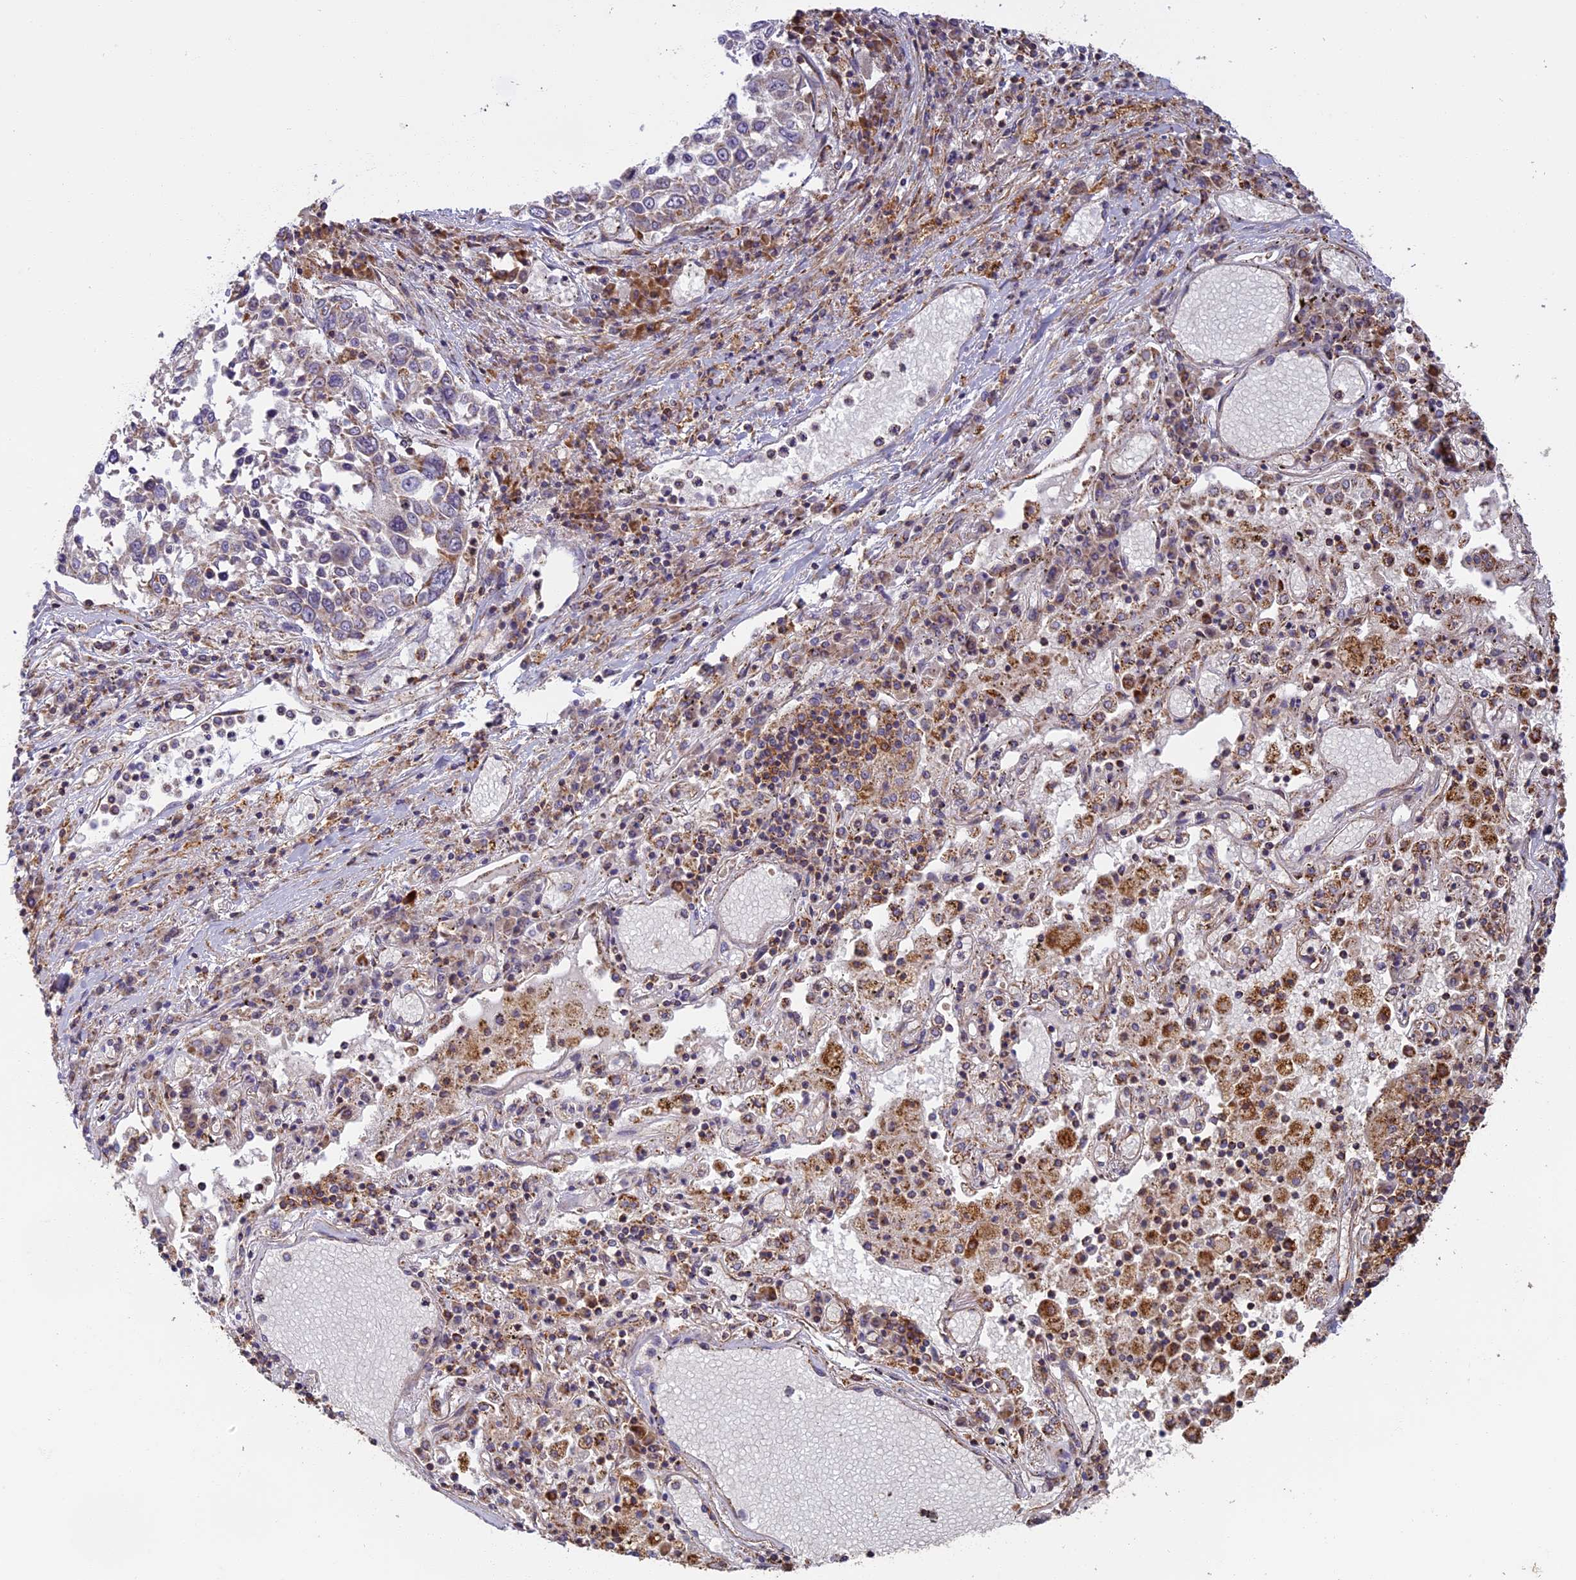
{"staining": {"intensity": "weak", "quantity": "<25%", "location": "cytoplasmic/membranous"}, "tissue": "lung cancer", "cell_type": "Tumor cells", "image_type": "cancer", "snomed": [{"axis": "morphology", "description": "Squamous cell carcinoma, NOS"}, {"axis": "topography", "description": "Lung"}], "caption": "Immunohistochemical staining of squamous cell carcinoma (lung) shows no significant staining in tumor cells. (Stains: DAB IHC with hematoxylin counter stain, Microscopy: brightfield microscopy at high magnification).", "gene": "EDAR", "patient": {"sex": "male", "age": 65}}